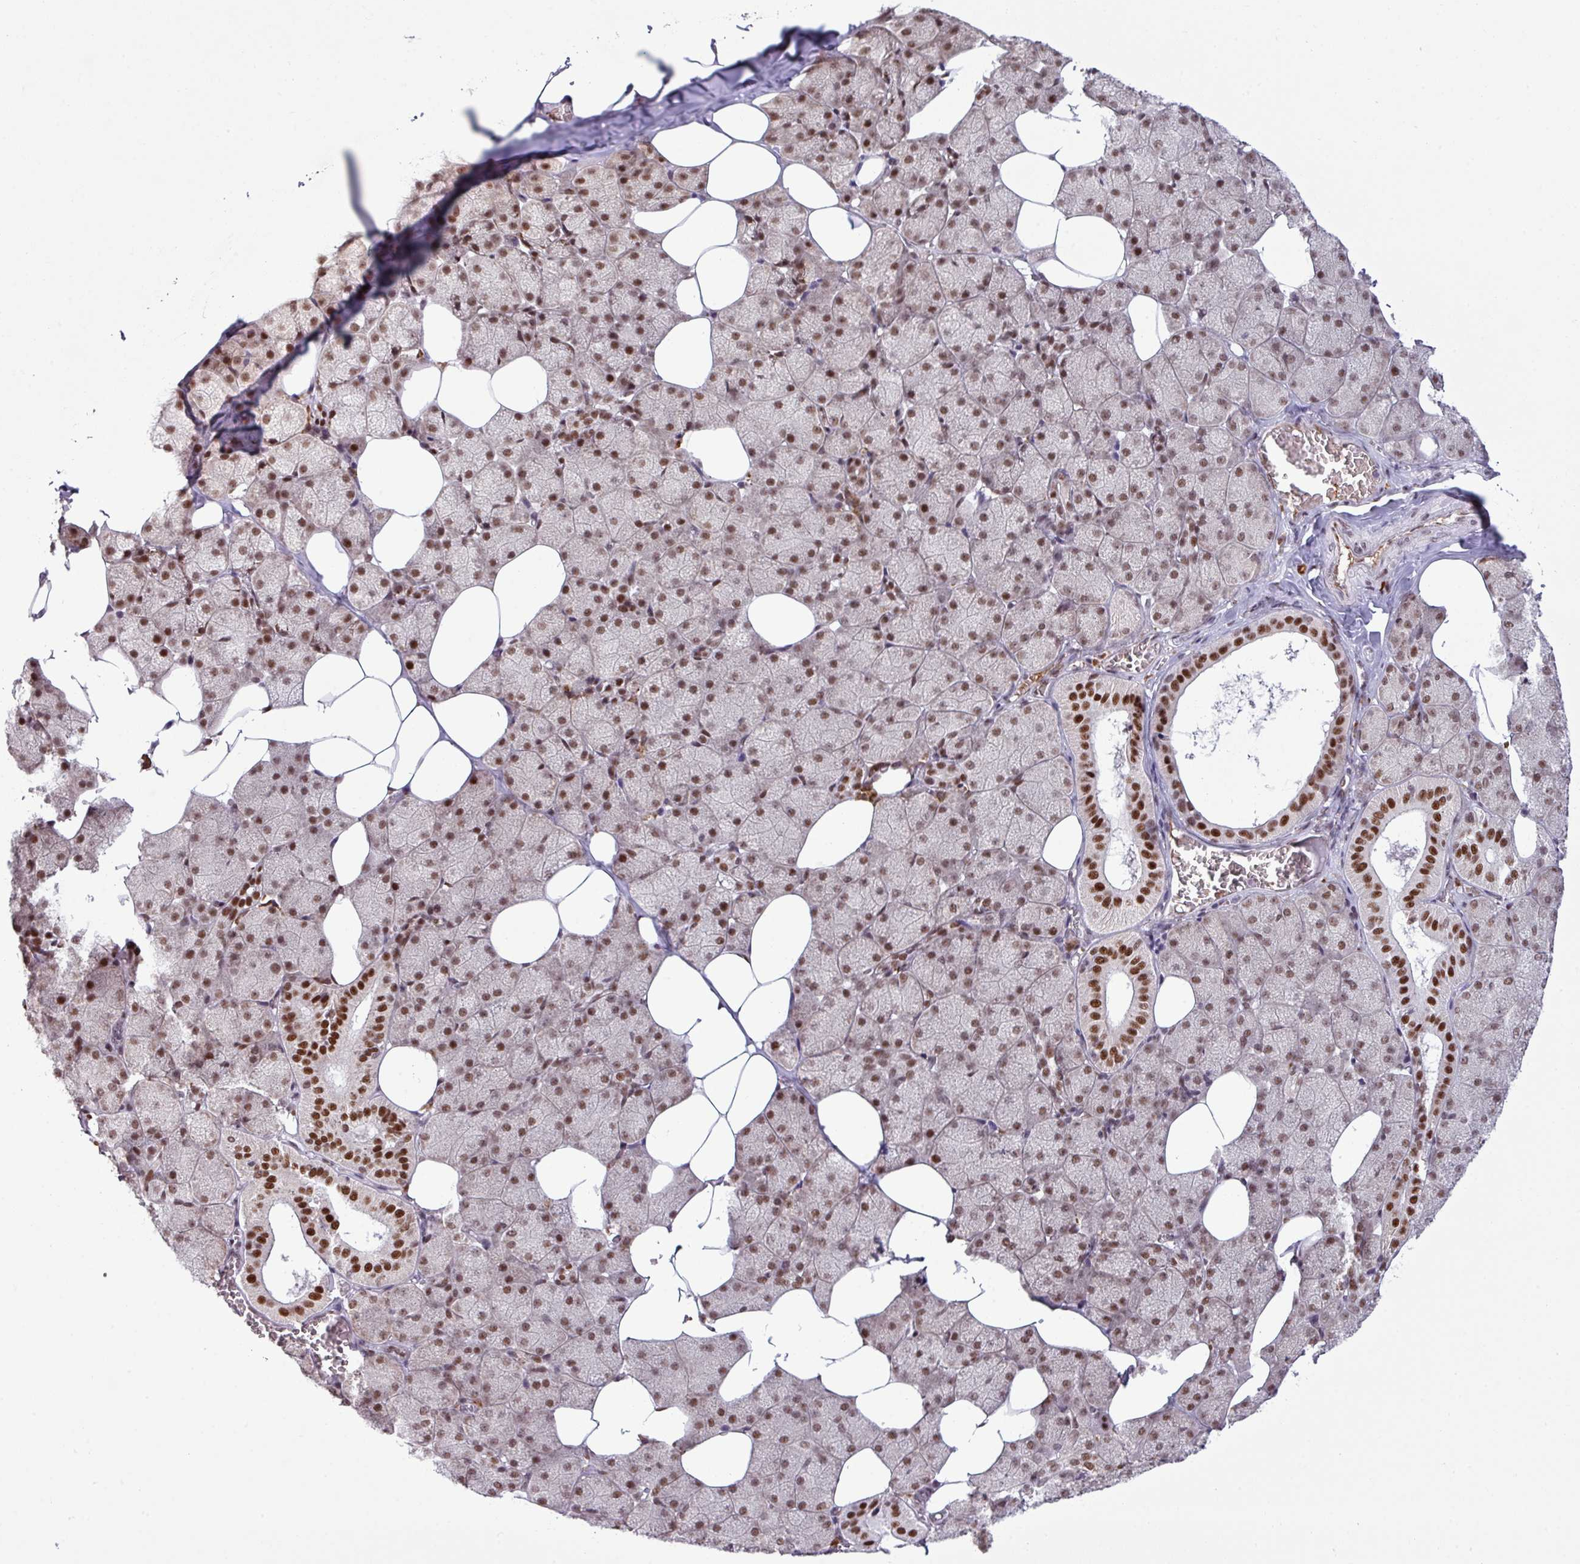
{"staining": {"intensity": "strong", "quantity": ">75%", "location": "nuclear"}, "tissue": "salivary gland", "cell_type": "Glandular cells", "image_type": "normal", "snomed": [{"axis": "morphology", "description": "Normal tissue, NOS"}, {"axis": "topography", "description": "Salivary gland"}, {"axis": "topography", "description": "Peripheral nerve tissue"}], "caption": "Immunohistochemical staining of benign salivary gland exhibits >75% levels of strong nuclear protein positivity in approximately >75% of glandular cells.", "gene": "PRDM5", "patient": {"sex": "male", "age": 38}}